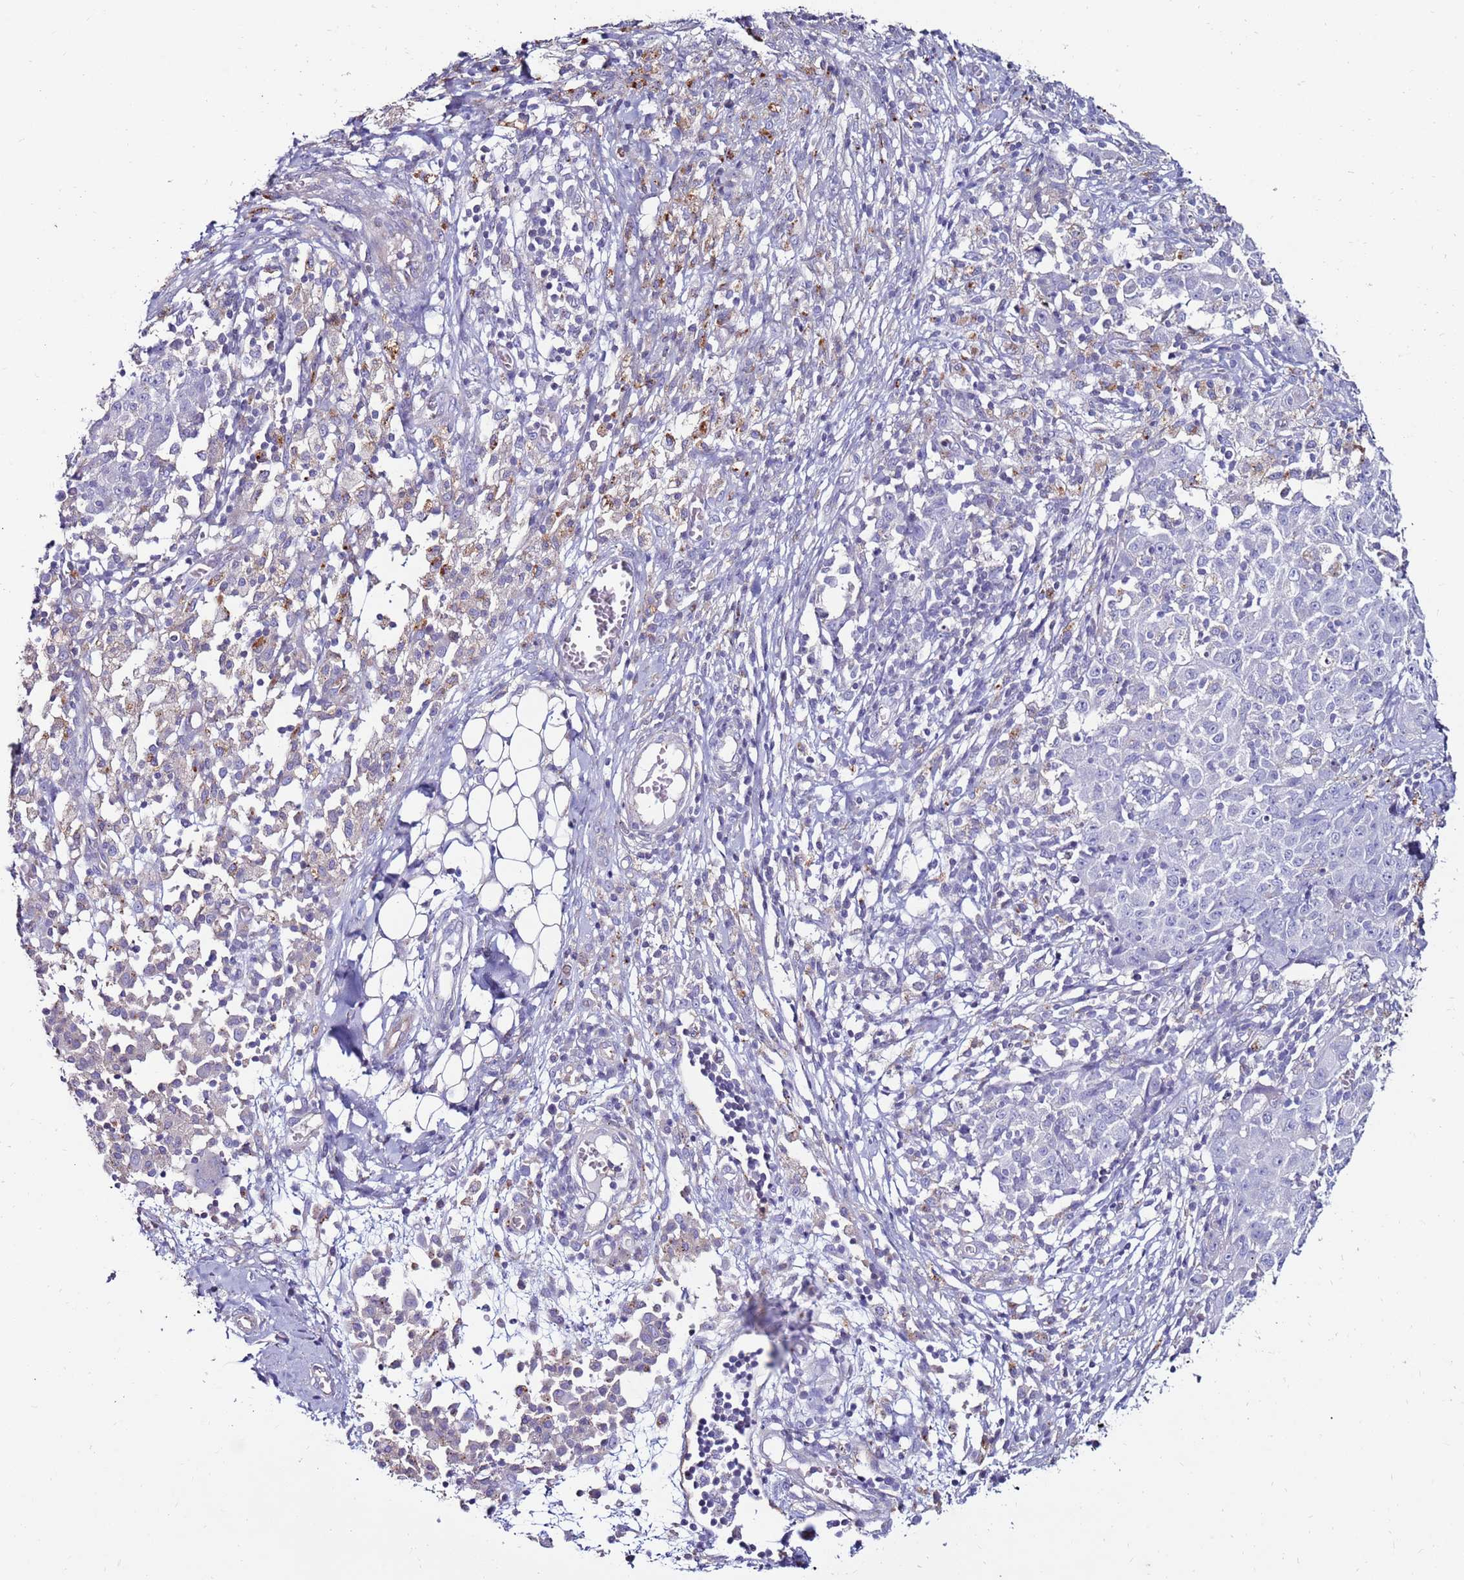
{"staining": {"intensity": "negative", "quantity": "none", "location": "none"}, "tissue": "ovarian cancer", "cell_type": "Tumor cells", "image_type": "cancer", "snomed": [{"axis": "morphology", "description": "Carcinoma, endometroid"}, {"axis": "topography", "description": "Ovary"}], "caption": "The photomicrograph displays no significant staining in tumor cells of ovarian cancer (endometroid carcinoma). (Brightfield microscopy of DAB IHC at high magnification).", "gene": "CLEC4M", "patient": {"sex": "female", "age": 42}}